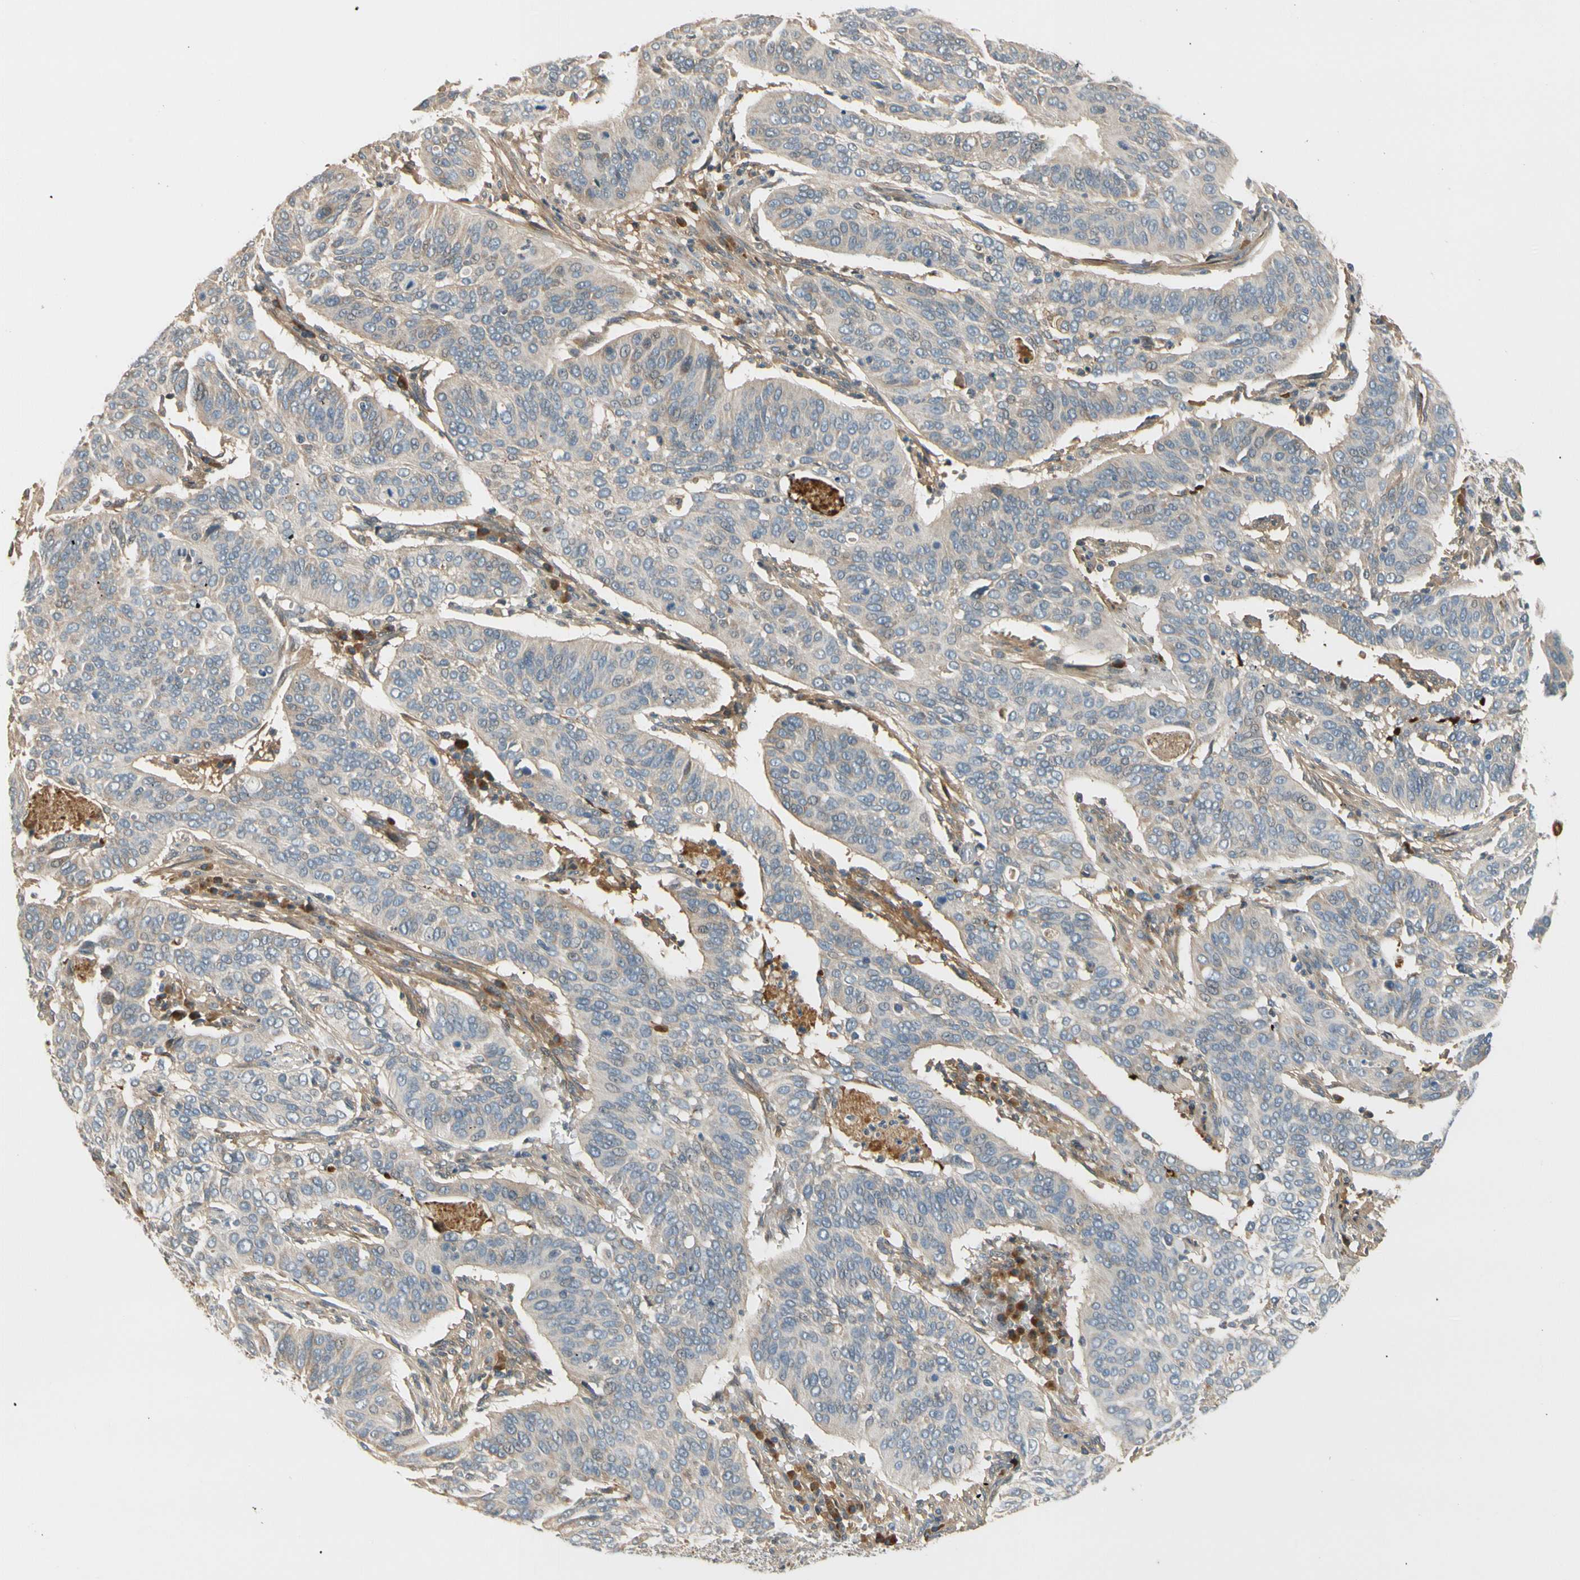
{"staining": {"intensity": "weak", "quantity": ">75%", "location": "cytoplasmic/membranous"}, "tissue": "cervical cancer", "cell_type": "Tumor cells", "image_type": "cancer", "snomed": [{"axis": "morphology", "description": "Squamous cell carcinoma, NOS"}, {"axis": "topography", "description": "Cervix"}], "caption": "Human cervical cancer (squamous cell carcinoma) stained with a brown dye reveals weak cytoplasmic/membranous positive expression in approximately >75% of tumor cells.", "gene": "C4A", "patient": {"sex": "female", "age": 39}}